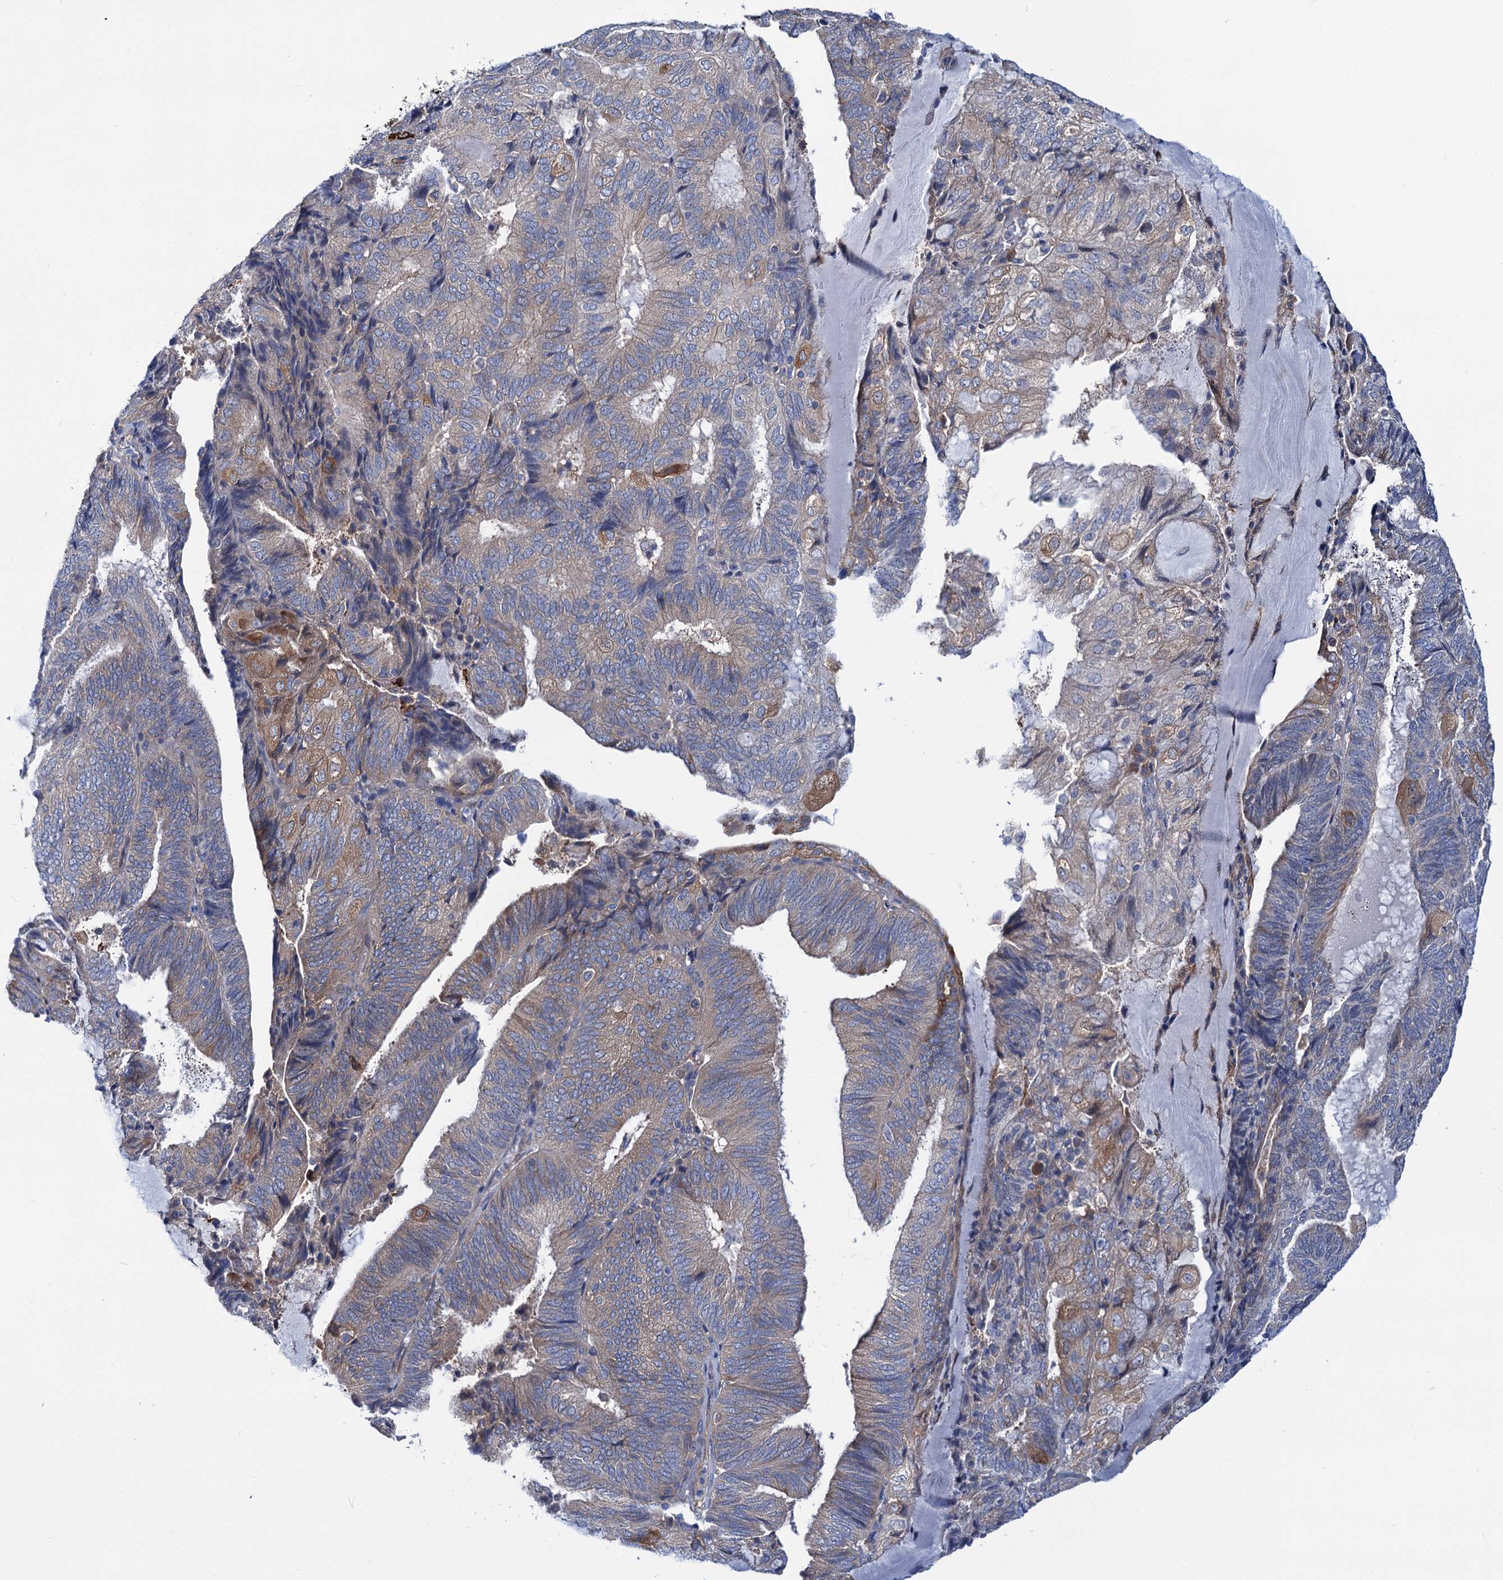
{"staining": {"intensity": "moderate", "quantity": "<25%", "location": "cytoplasmic/membranous"}, "tissue": "endometrial cancer", "cell_type": "Tumor cells", "image_type": "cancer", "snomed": [{"axis": "morphology", "description": "Adenocarcinoma, NOS"}, {"axis": "topography", "description": "Endometrium"}], "caption": "Protein expression analysis of human endometrial cancer (adenocarcinoma) reveals moderate cytoplasmic/membranous expression in approximately <25% of tumor cells.", "gene": "TRIM55", "patient": {"sex": "female", "age": 81}}